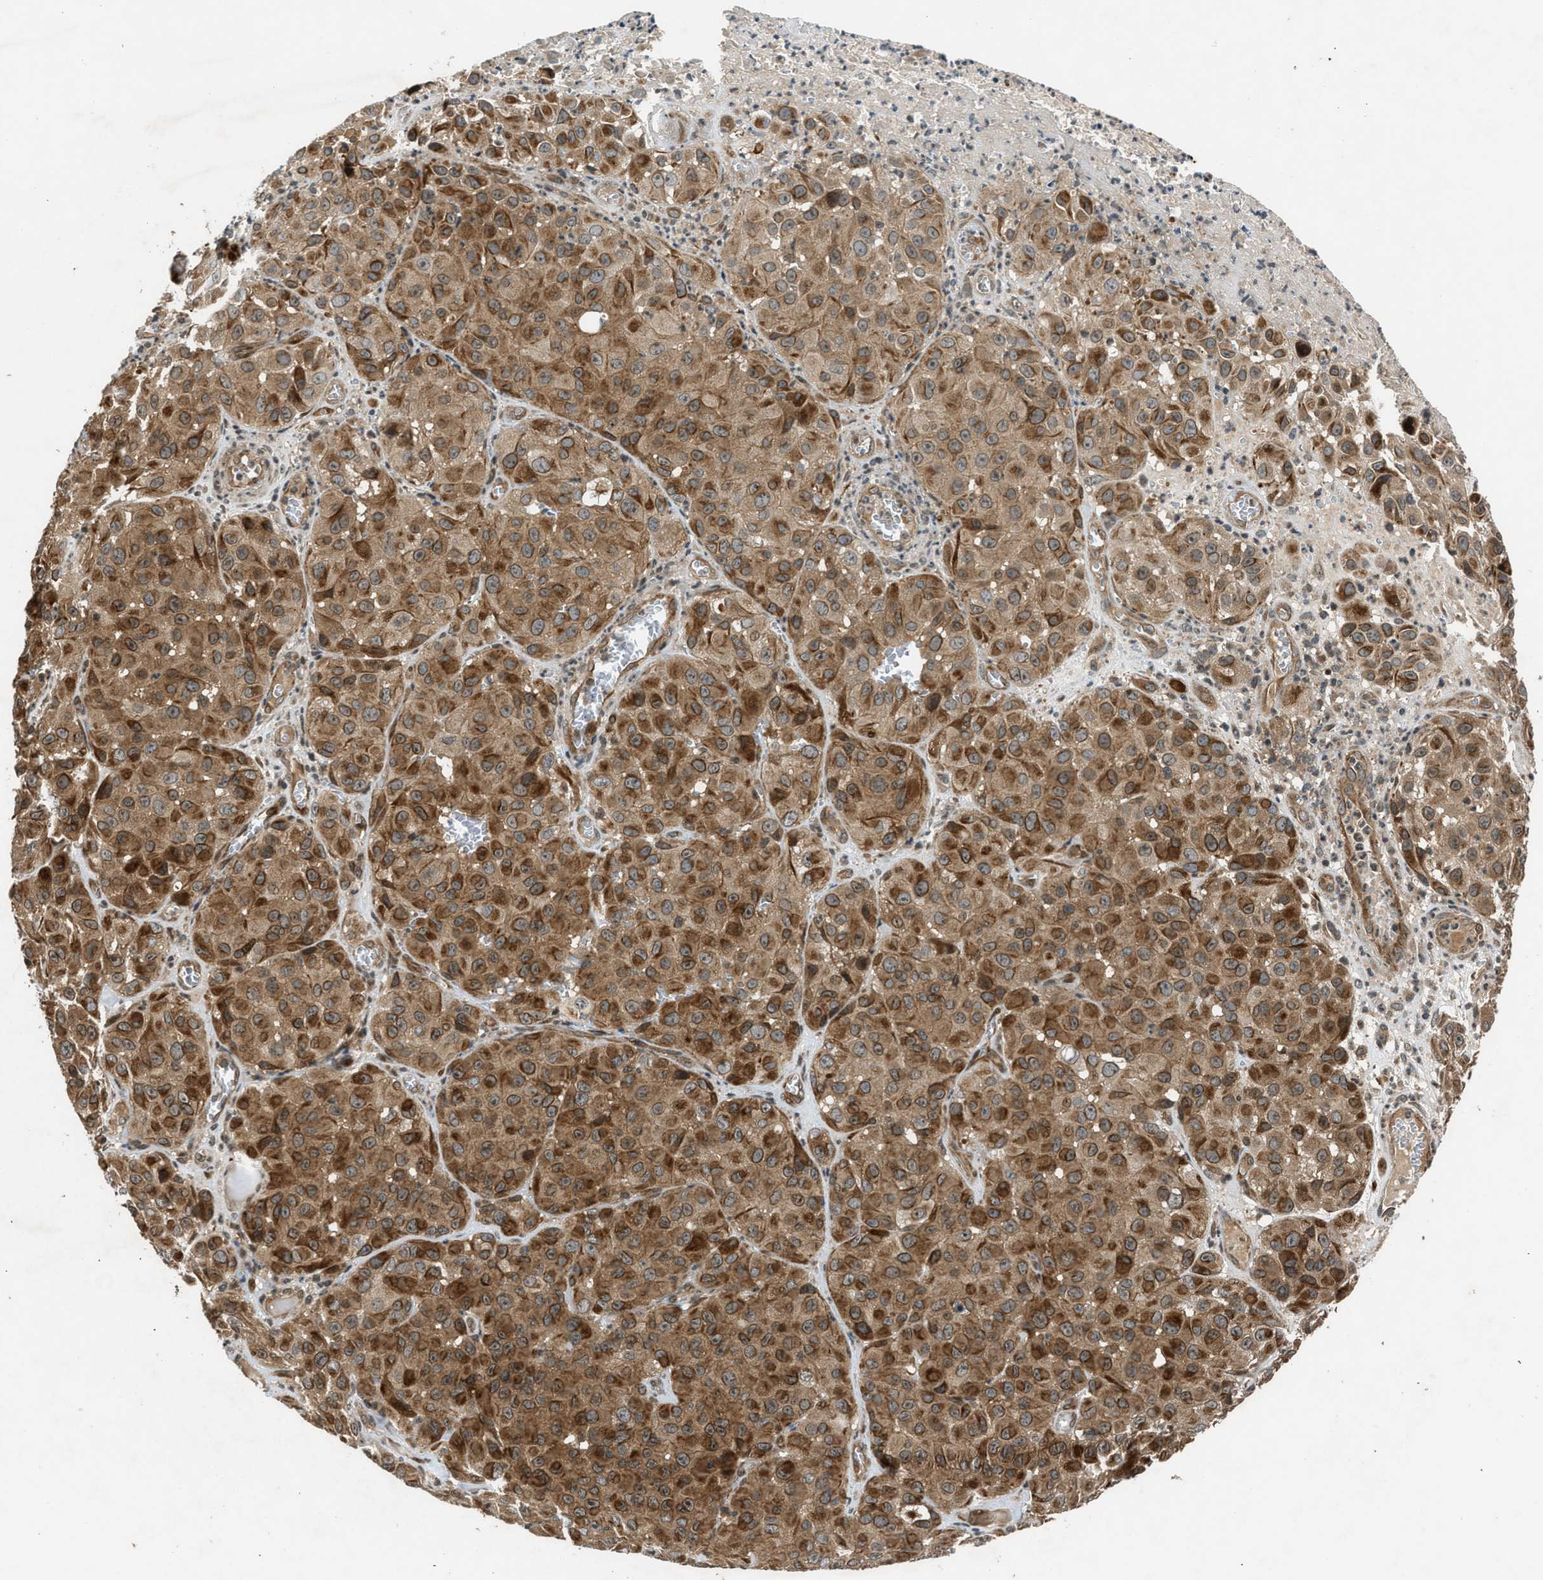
{"staining": {"intensity": "moderate", "quantity": ">75%", "location": "cytoplasmic/membranous"}, "tissue": "melanoma", "cell_type": "Tumor cells", "image_type": "cancer", "snomed": [{"axis": "morphology", "description": "Malignant melanoma, NOS"}, {"axis": "topography", "description": "Skin"}], "caption": "Tumor cells display medium levels of moderate cytoplasmic/membranous positivity in about >75% of cells in human malignant melanoma. (DAB IHC with brightfield microscopy, high magnification).", "gene": "TXNL1", "patient": {"sex": "female", "age": 21}}